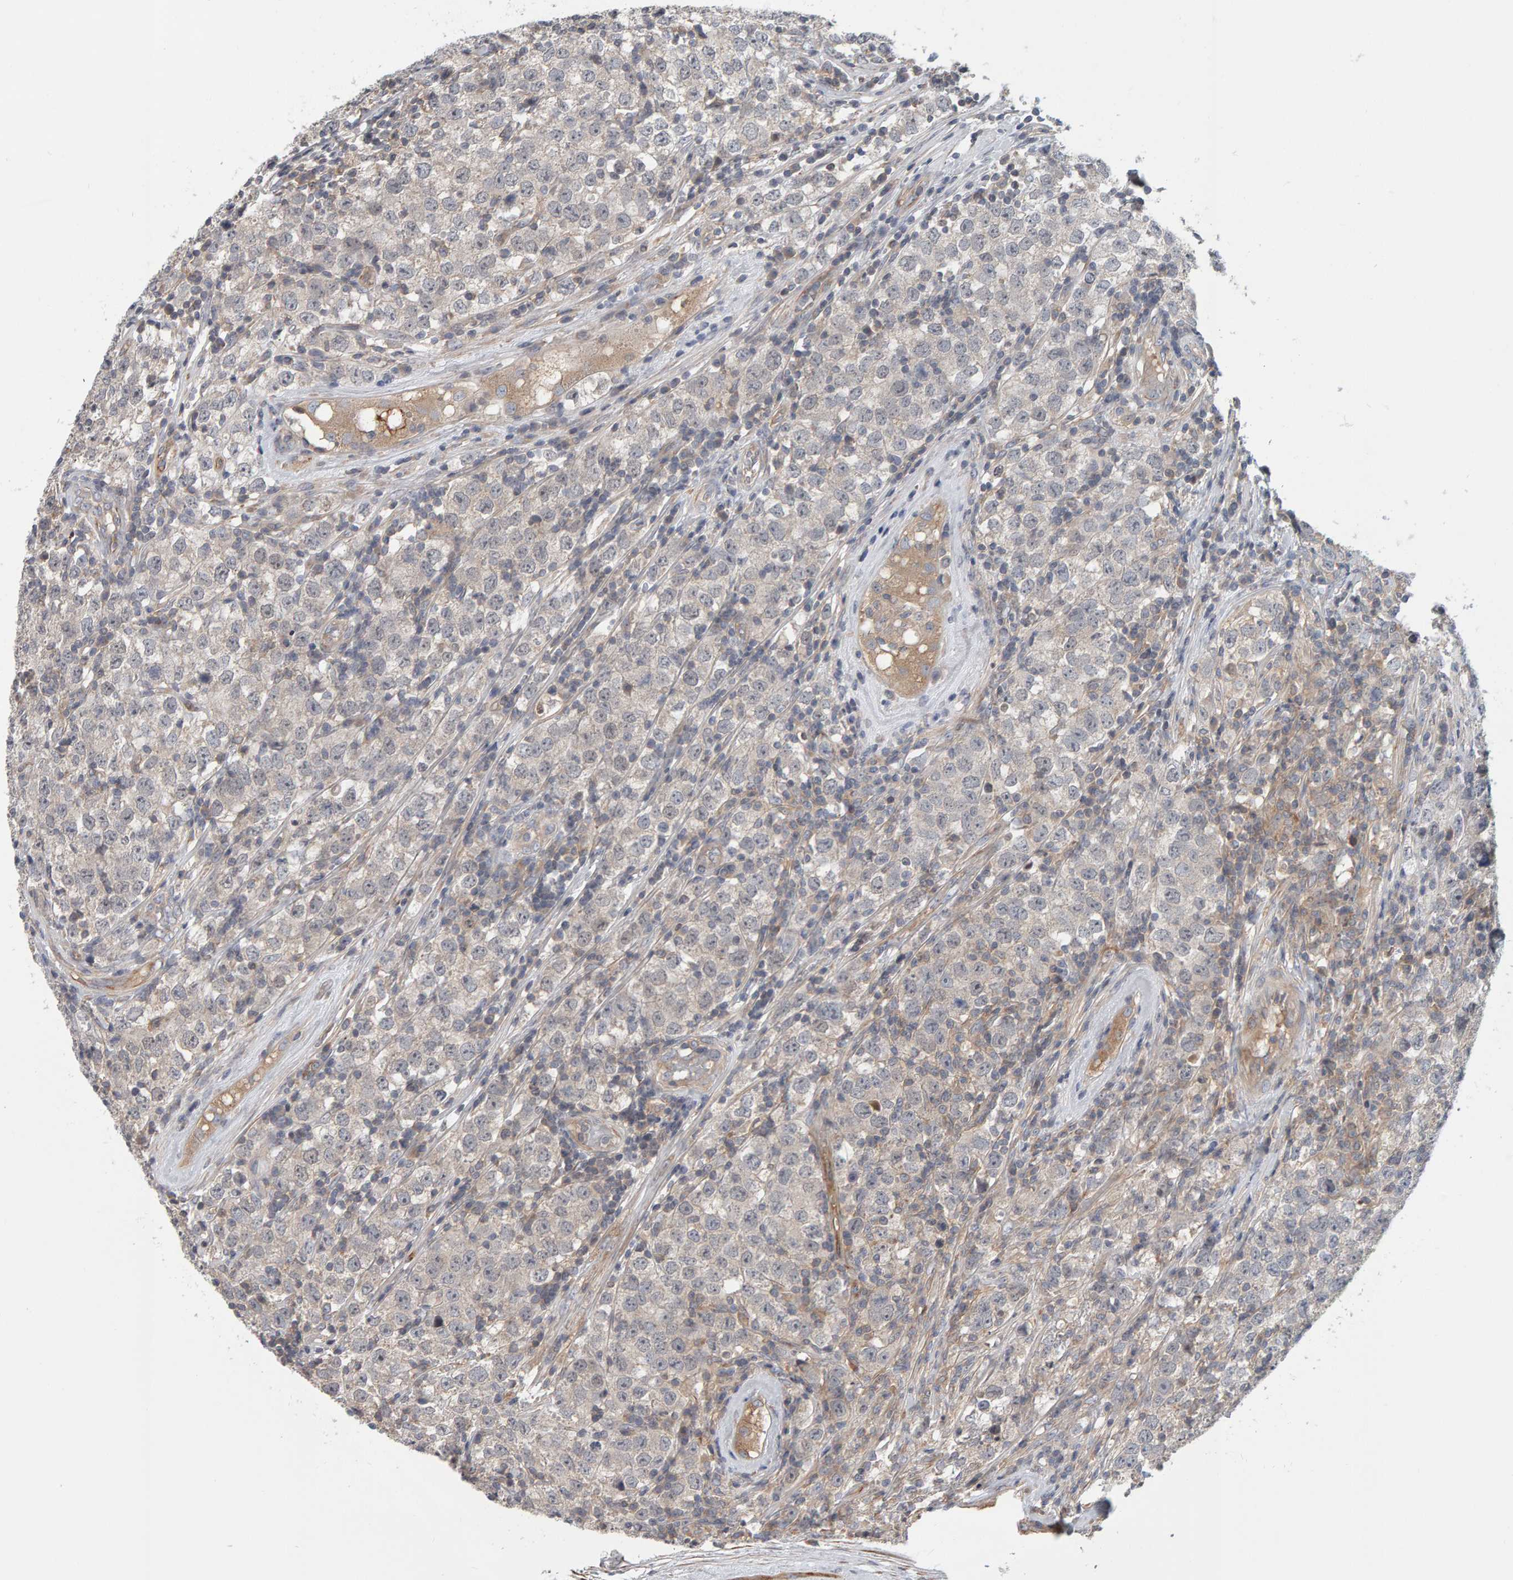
{"staining": {"intensity": "negative", "quantity": "none", "location": "none"}, "tissue": "testis cancer", "cell_type": "Tumor cells", "image_type": "cancer", "snomed": [{"axis": "morphology", "description": "Seminoma, NOS"}, {"axis": "morphology", "description": "Carcinoma, Embryonal, NOS"}, {"axis": "topography", "description": "Testis"}], "caption": "This is an immunohistochemistry image of testis cancer (seminoma). There is no expression in tumor cells.", "gene": "C9orf72", "patient": {"sex": "male", "age": 28}}